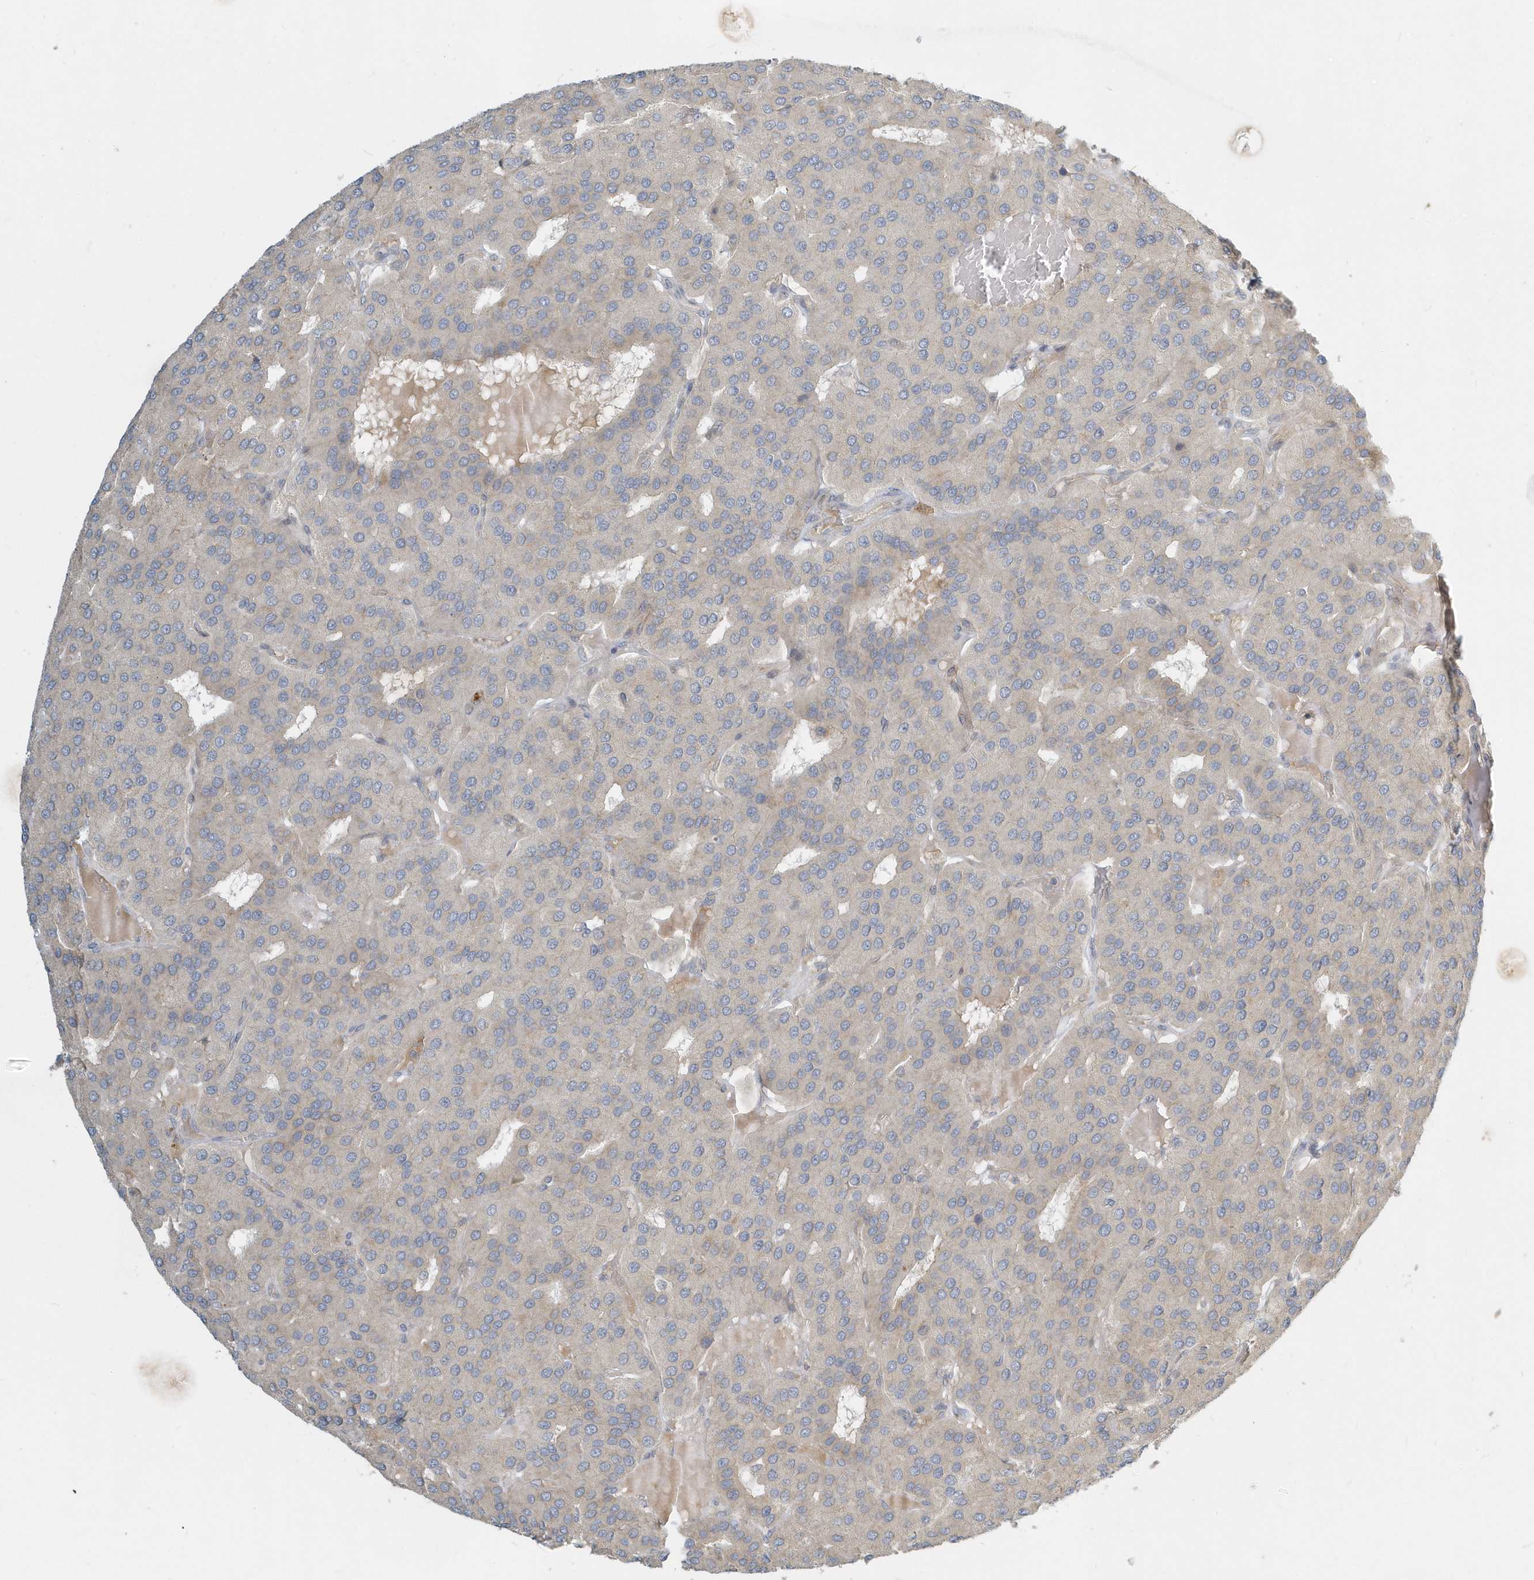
{"staining": {"intensity": "negative", "quantity": "none", "location": "none"}, "tissue": "parathyroid gland", "cell_type": "Glandular cells", "image_type": "normal", "snomed": [{"axis": "morphology", "description": "Normal tissue, NOS"}, {"axis": "morphology", "description": "Adenoma, NOS"}, {"axis": "topography", "description": "Parathyroid gland"}], "caption": "Human parathyroid gland stained for a protein using immunohistochemistry (IHC) reveals no staining in glandular cells.", "gene": "NAPB", "patient": {"sex": "female", "age": 86}}